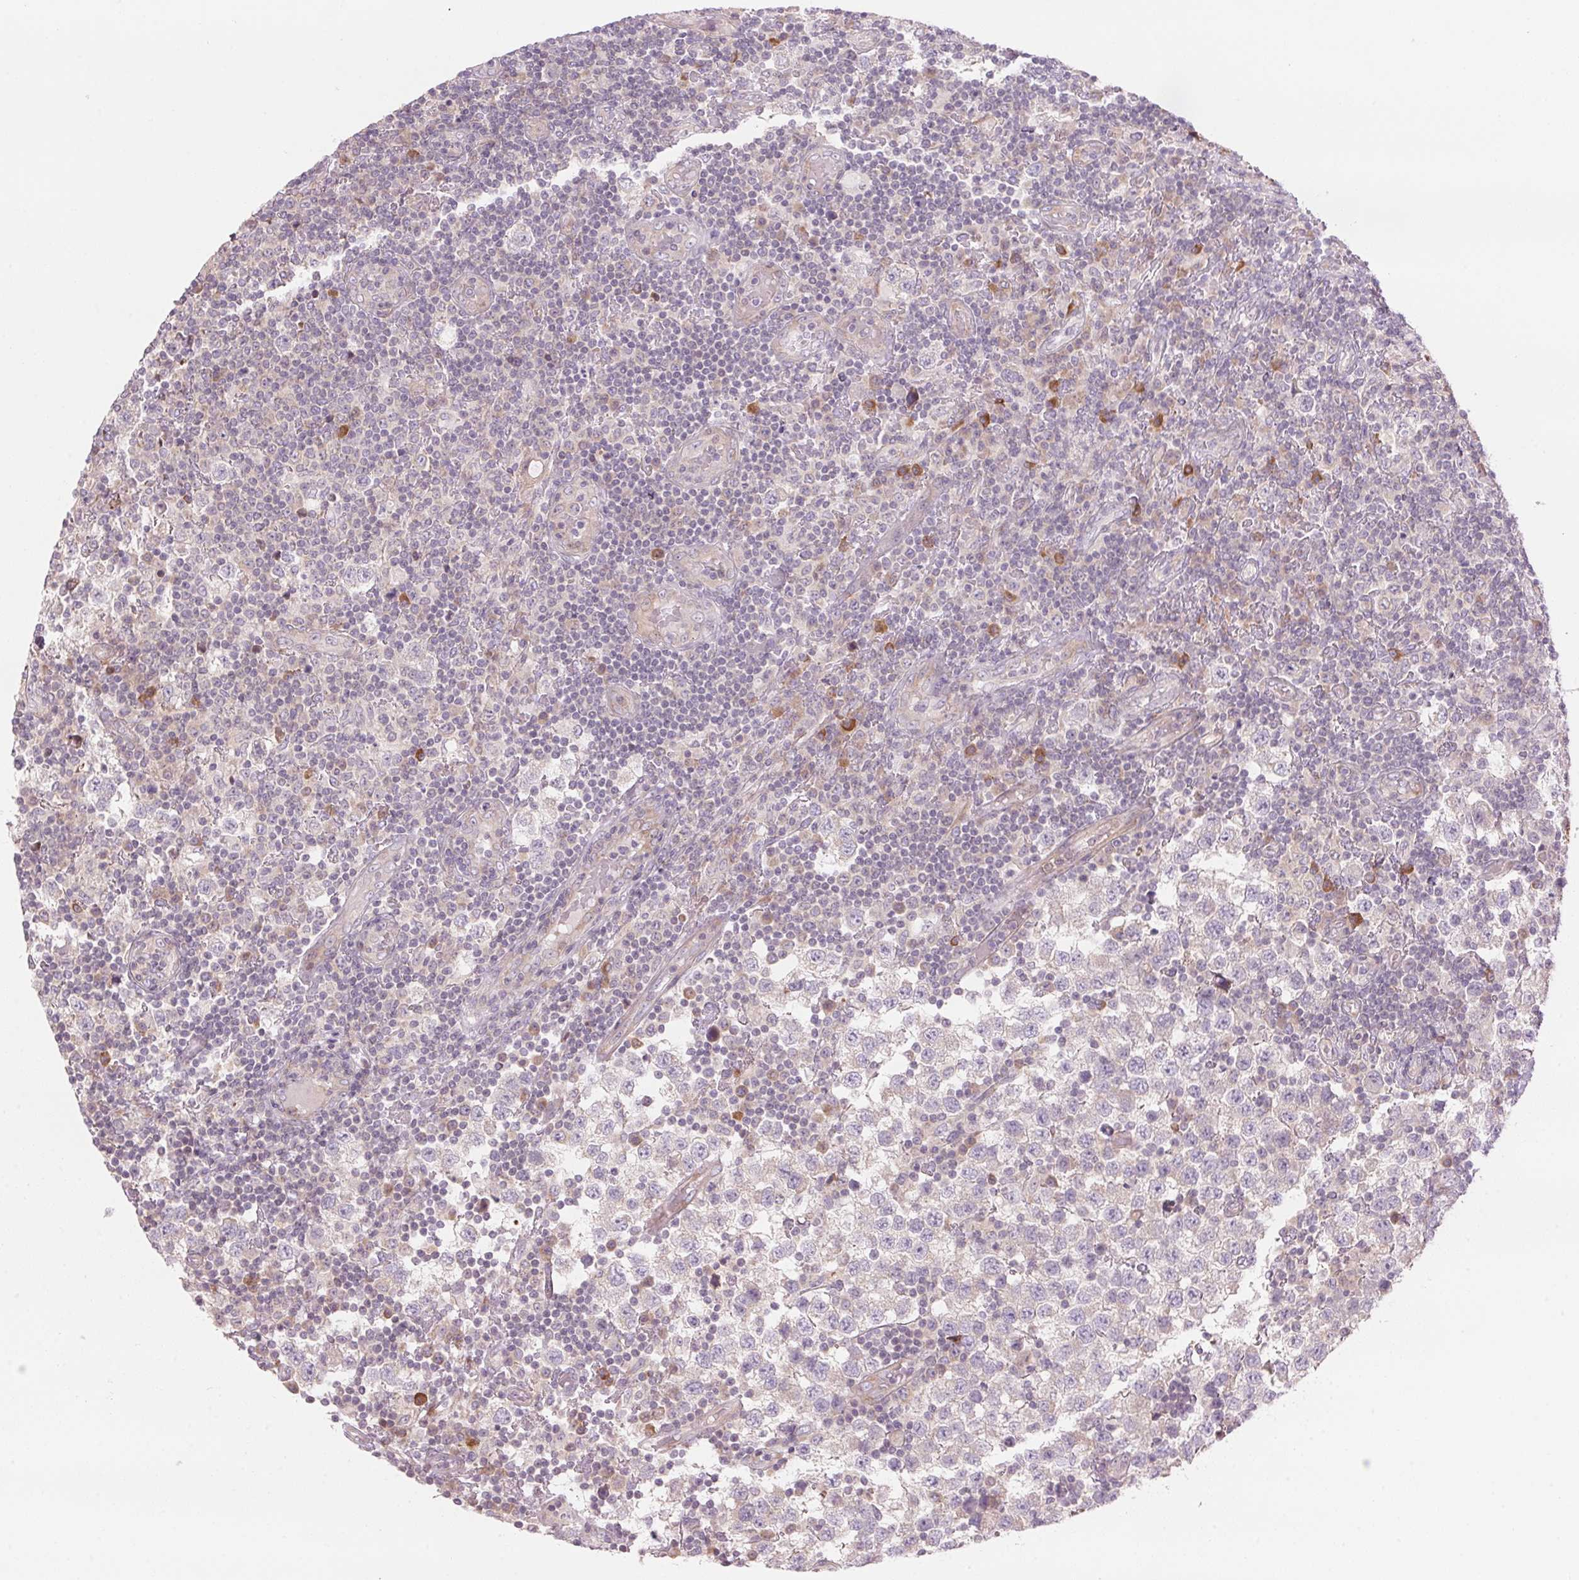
{"staining": {"intensity": "negative", "quantity": "none", "location": "none"}, "tissue": "testis cancer", "cell_type": "Tumor cells", "image_type": "cancer", "snomed": [{"axis": "morphology", "description": "Seminoma, NOS"}, {"axis": "topography", "description": "Testis"}], "caption": "The image exhibits no significant staining in tumor cells of testis cancer.", "gene": "GNMT", "patient": {"sex": "male", "age": 34}}